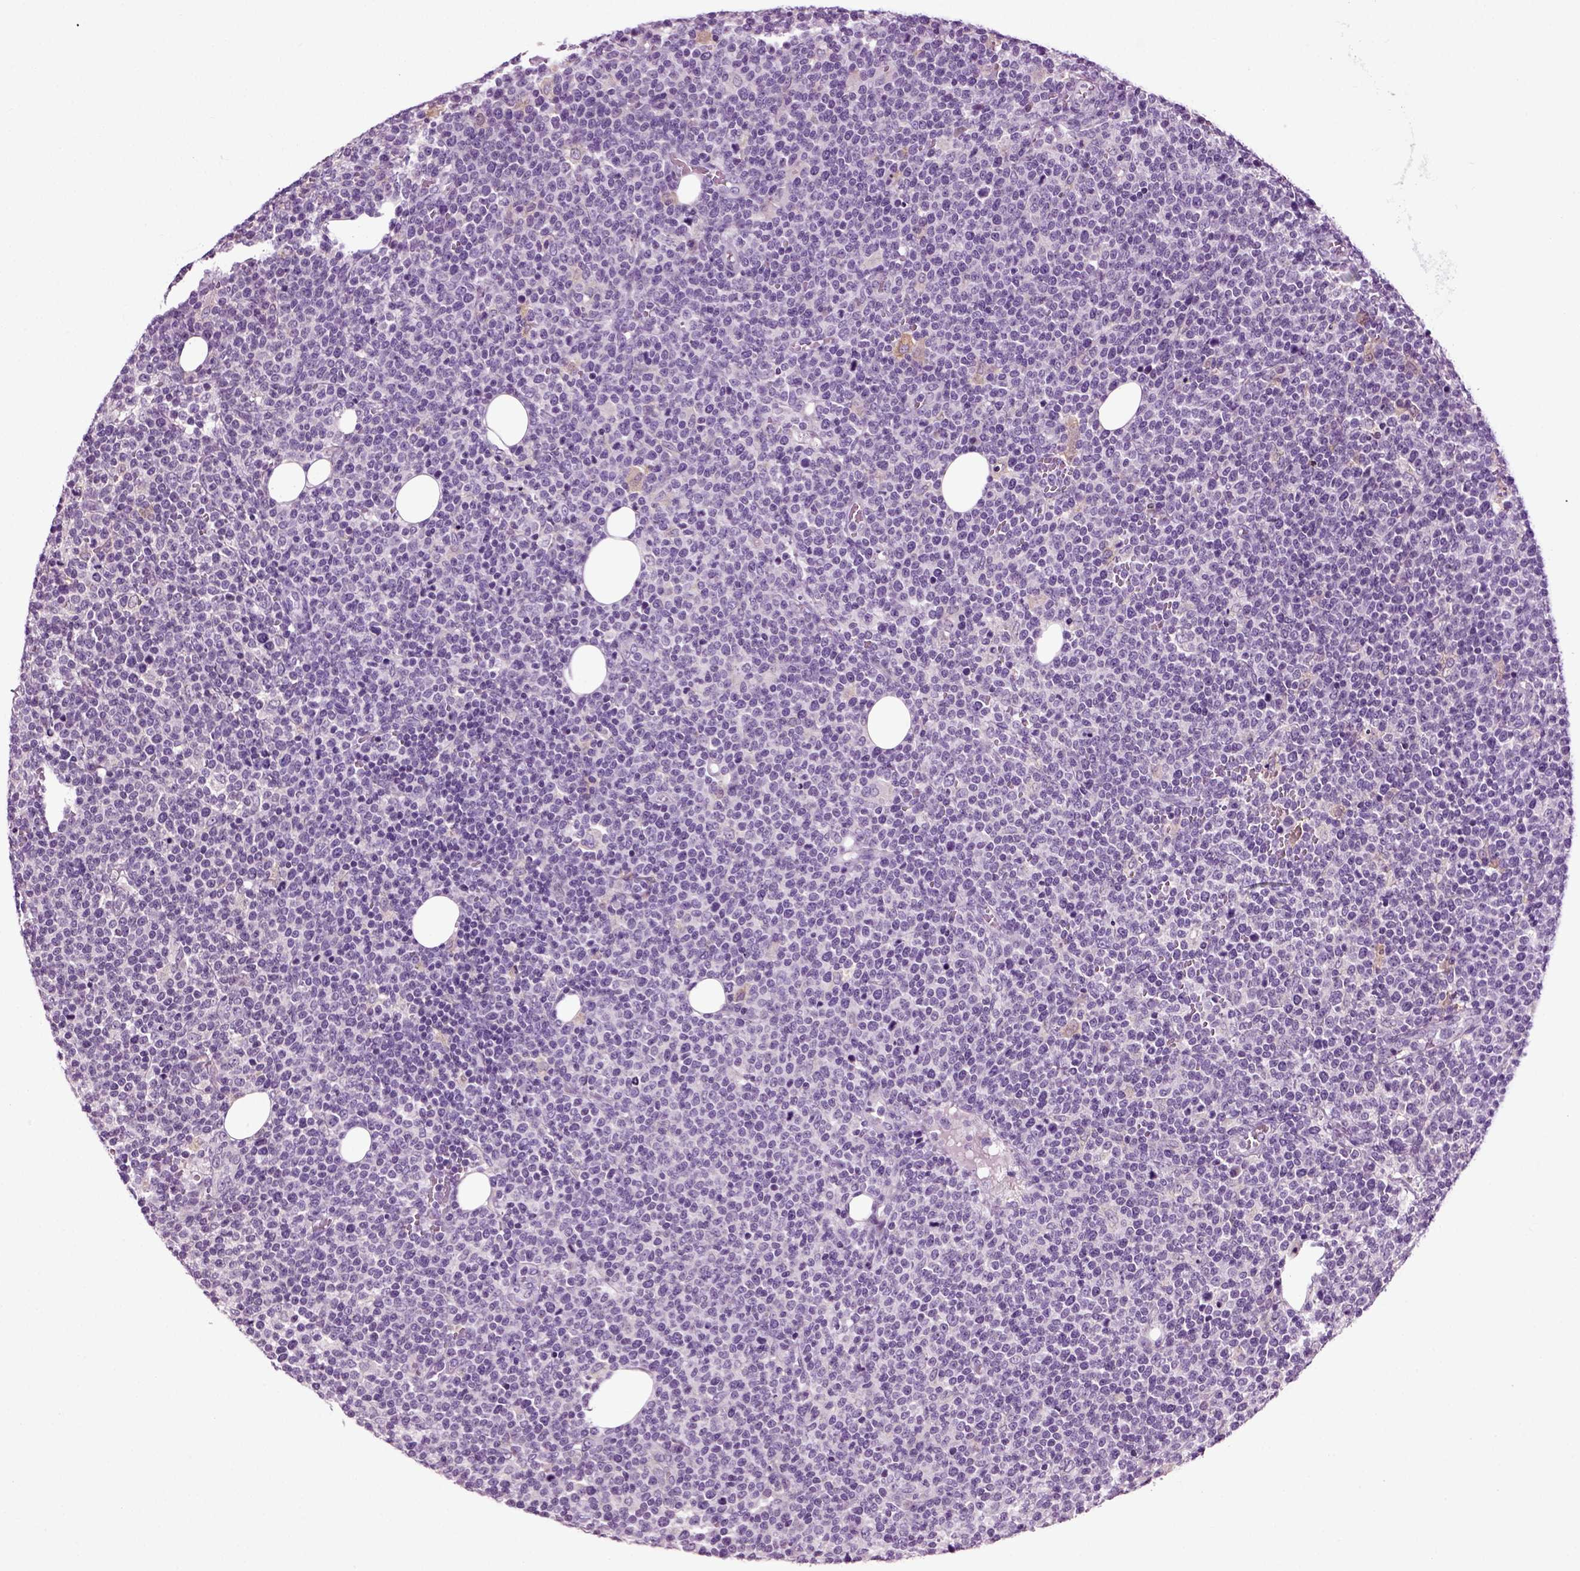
{"staining": {"intensity": "negative", "quantity": "none", "location": "none"}, "tissue": "lymphoma", "cell_type": "Tumor cells", "image_type": "cancer", "snomed": [{"axis": "morphology", "description": "Malignant lymphoma, non-Hodgkin's type, High grade"}, {"axis": "topography", "description": "Lymph node"}], "caption": "IHC image of neoplastic tissue: human malignant lymphoma, non-Hodgkin's type (high-grade) stained with DAB shows no significant protein staining in tumor cells.", "gene": "DNAH10", "patient": {"sex": "male", "age": 61}}